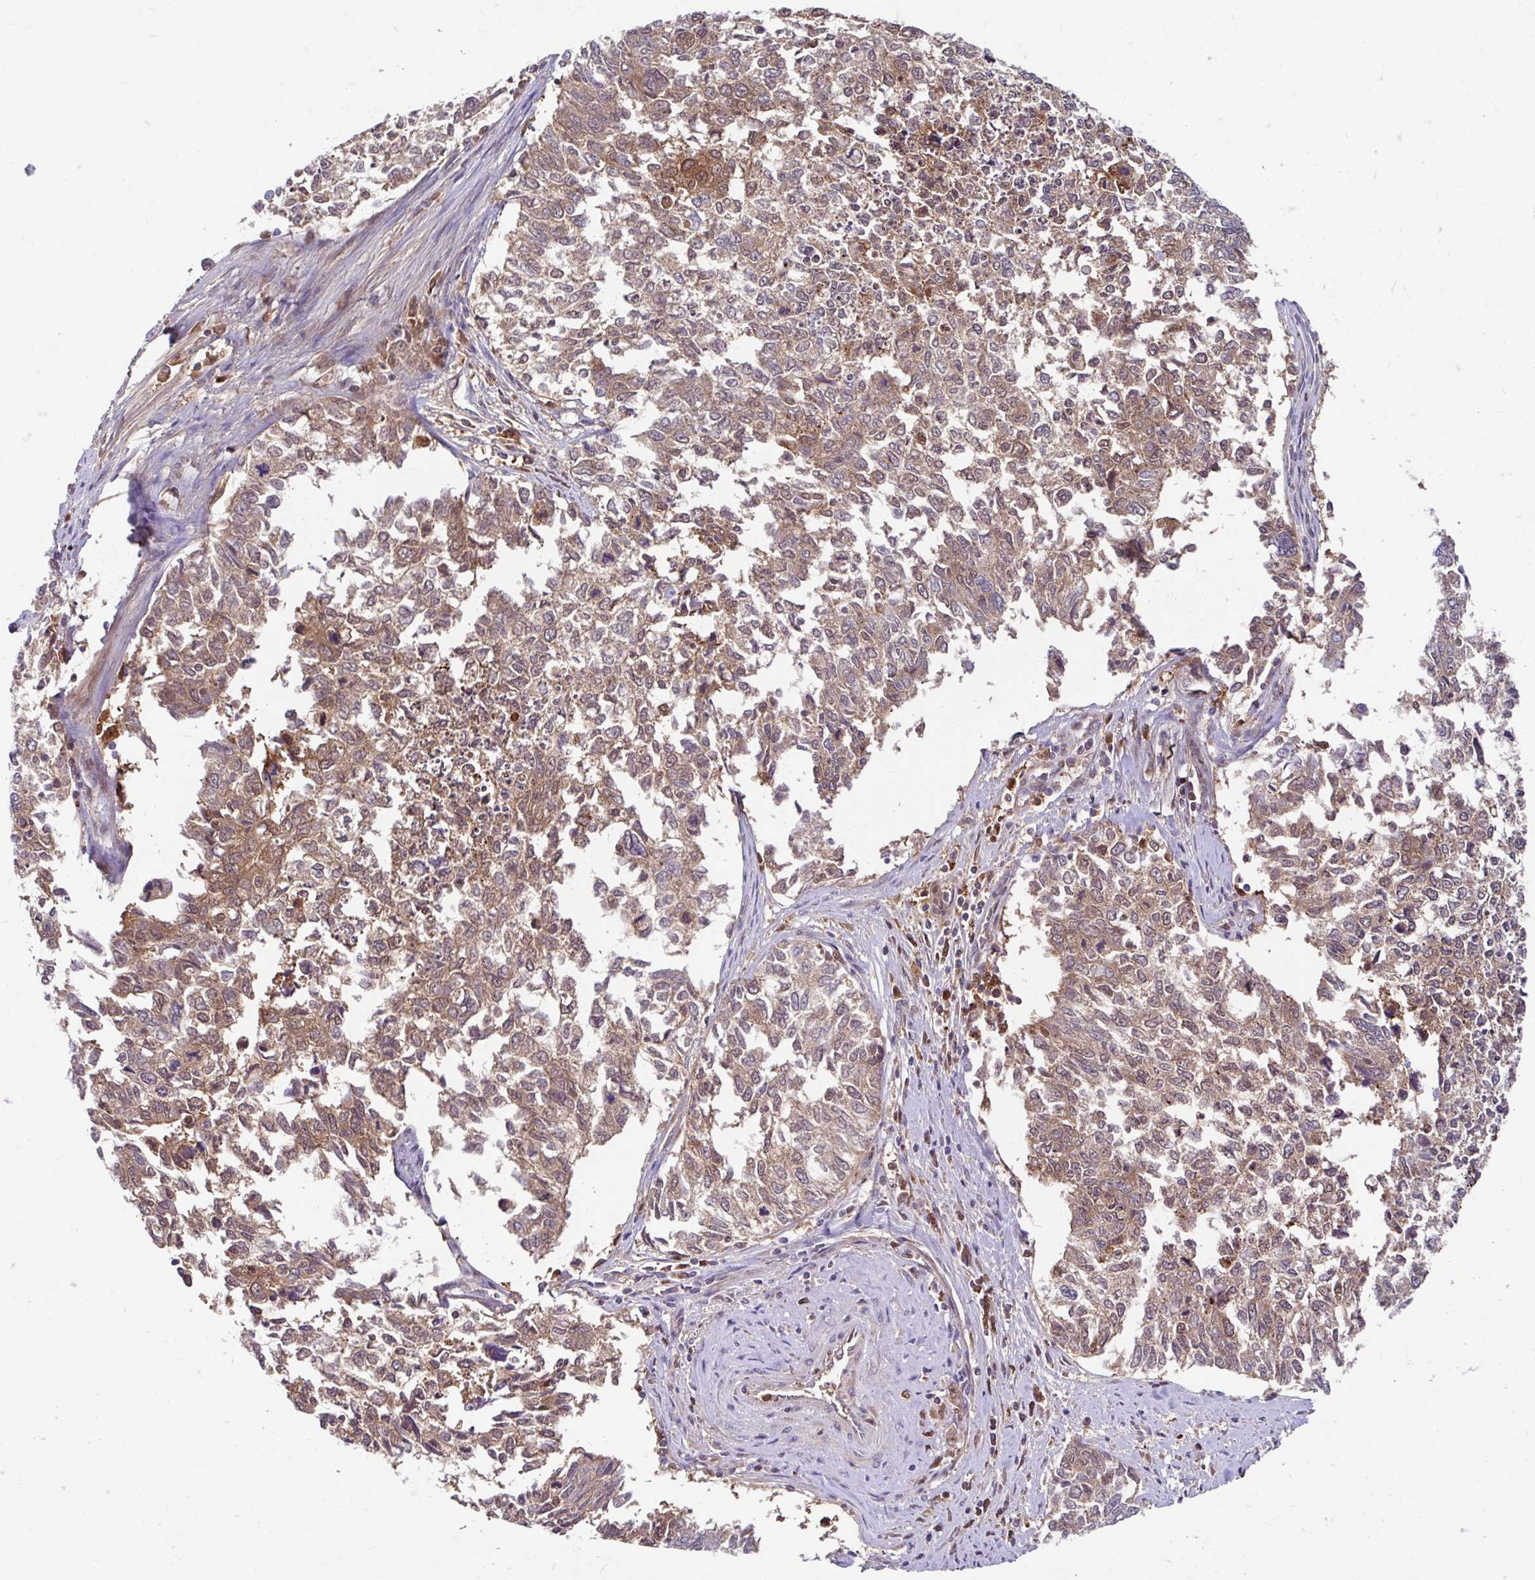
{"staining": {"intensity": "weak", "quantity": ">75%", "location": "cytoplasmic/membranous,nuclear"}, "tissue": "cervical cancer", "cell_type": "Tumor cells", "image_type": "cancer", "snomed": [{"axis": "morphology", "description": "Adenocarcinoma, NOS"}, {"axis": "topography", "description": "Cervix"}], "caption": "Human adenocarcinoma (cervical) stained with a brown dye demonstrates weak cytoplasmic/membranous and nuclear positive expression in approximately >75% of tumor cells.", "gene": "BLVRA", "patient": {"sex": "female", "age": 63}}